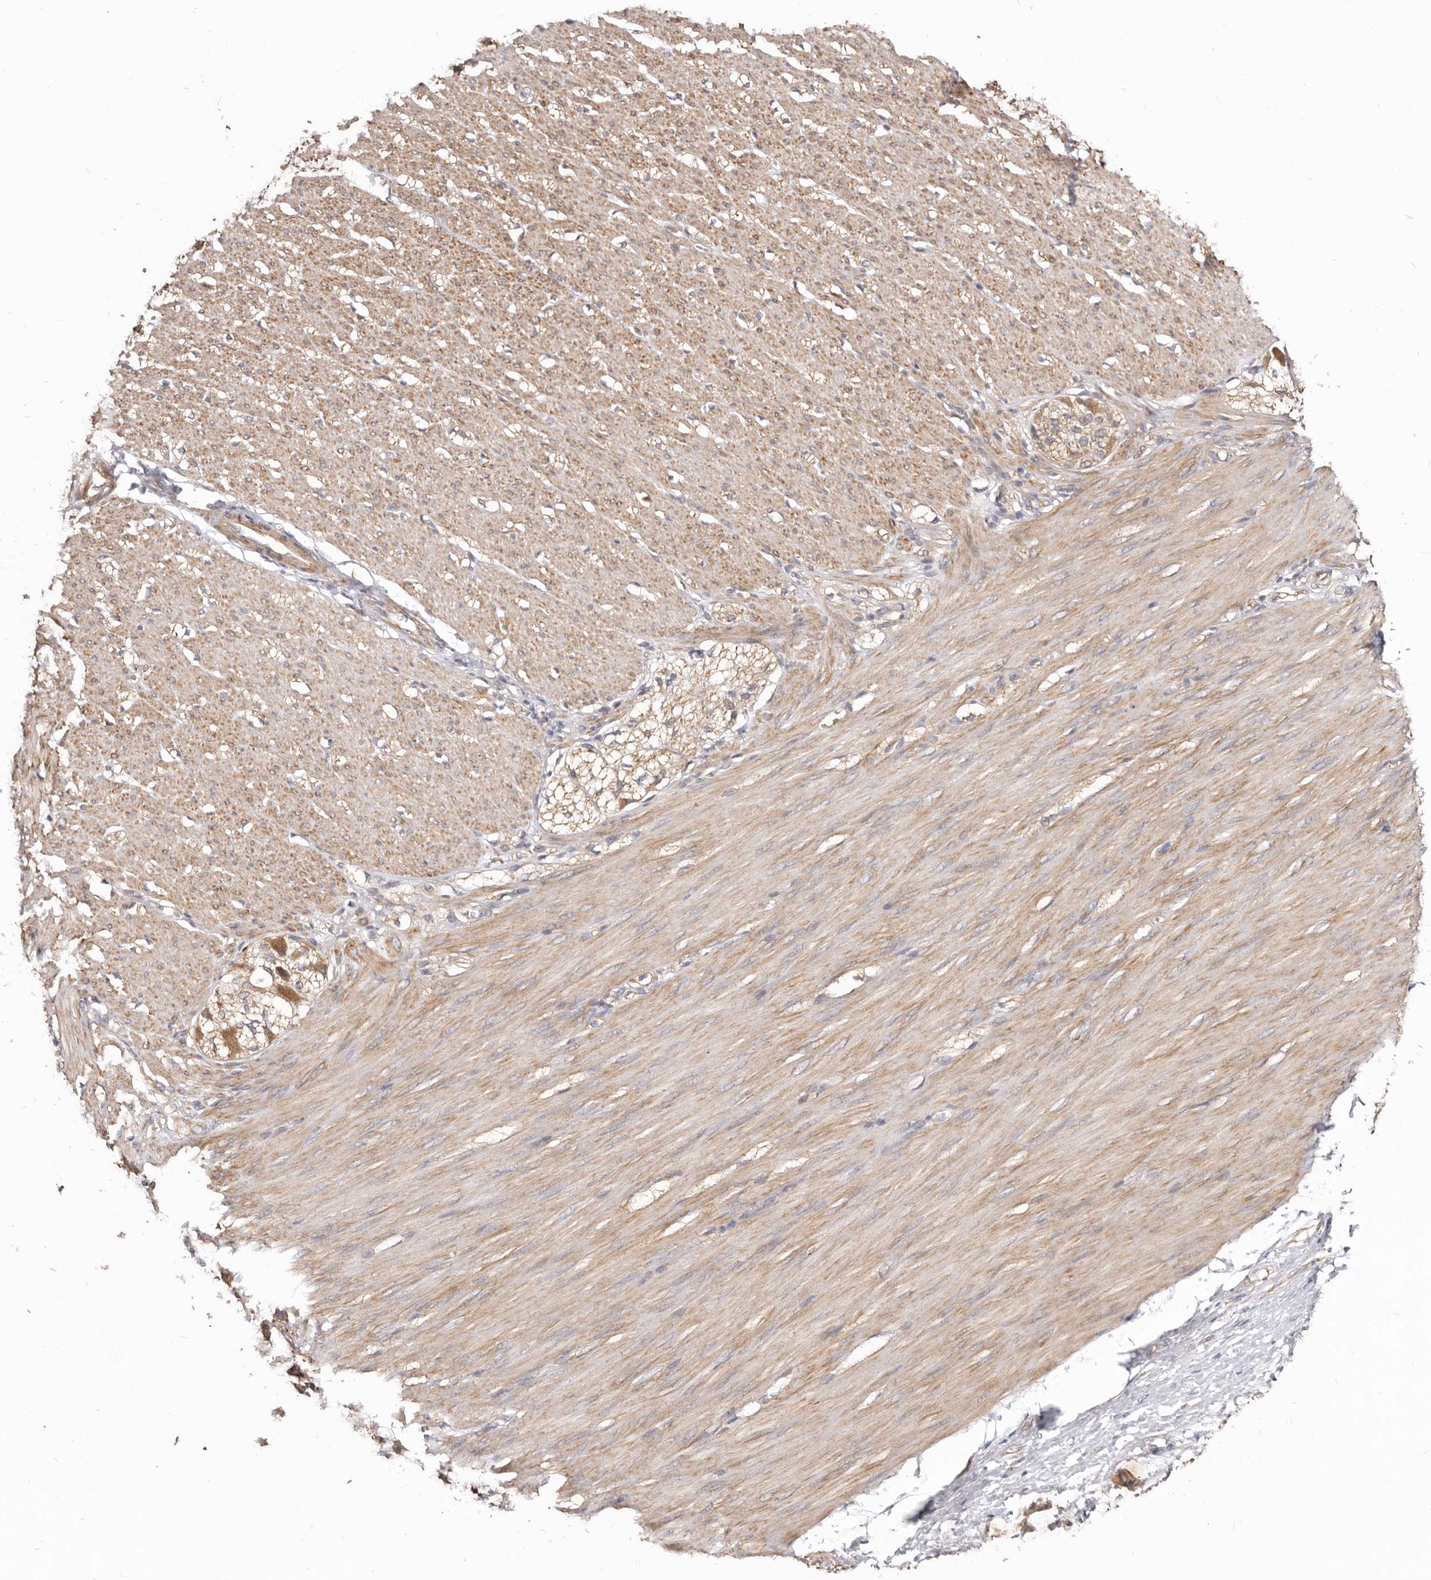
{"staining": {"intensity": "moderate", "quantity": ">75%", "location": "cytoplasmic/membranous"}, "tissue": "smooth muscle", "cell_type": "Smooth muscle cells", "image_type": "normal", "snomed": [{"axis": "morphology", "description": "Normal tissue, NOS"}, {"axis": "morphology", "description": "Adenocarcinoma, NOS"}, {"axis": "topography", "description": "Colon"}, {"axis": "topography", "description": "Peripheral nerve tissue"}], "caption": "The photomicrograph exhibits a brown stain indicating the presence of a protein in the cytoplasmic/membranous of smooth muscle cells in smooth muscle.", "gene": "GPATCH4", "patient": {"sex": "male", "age": 14}}